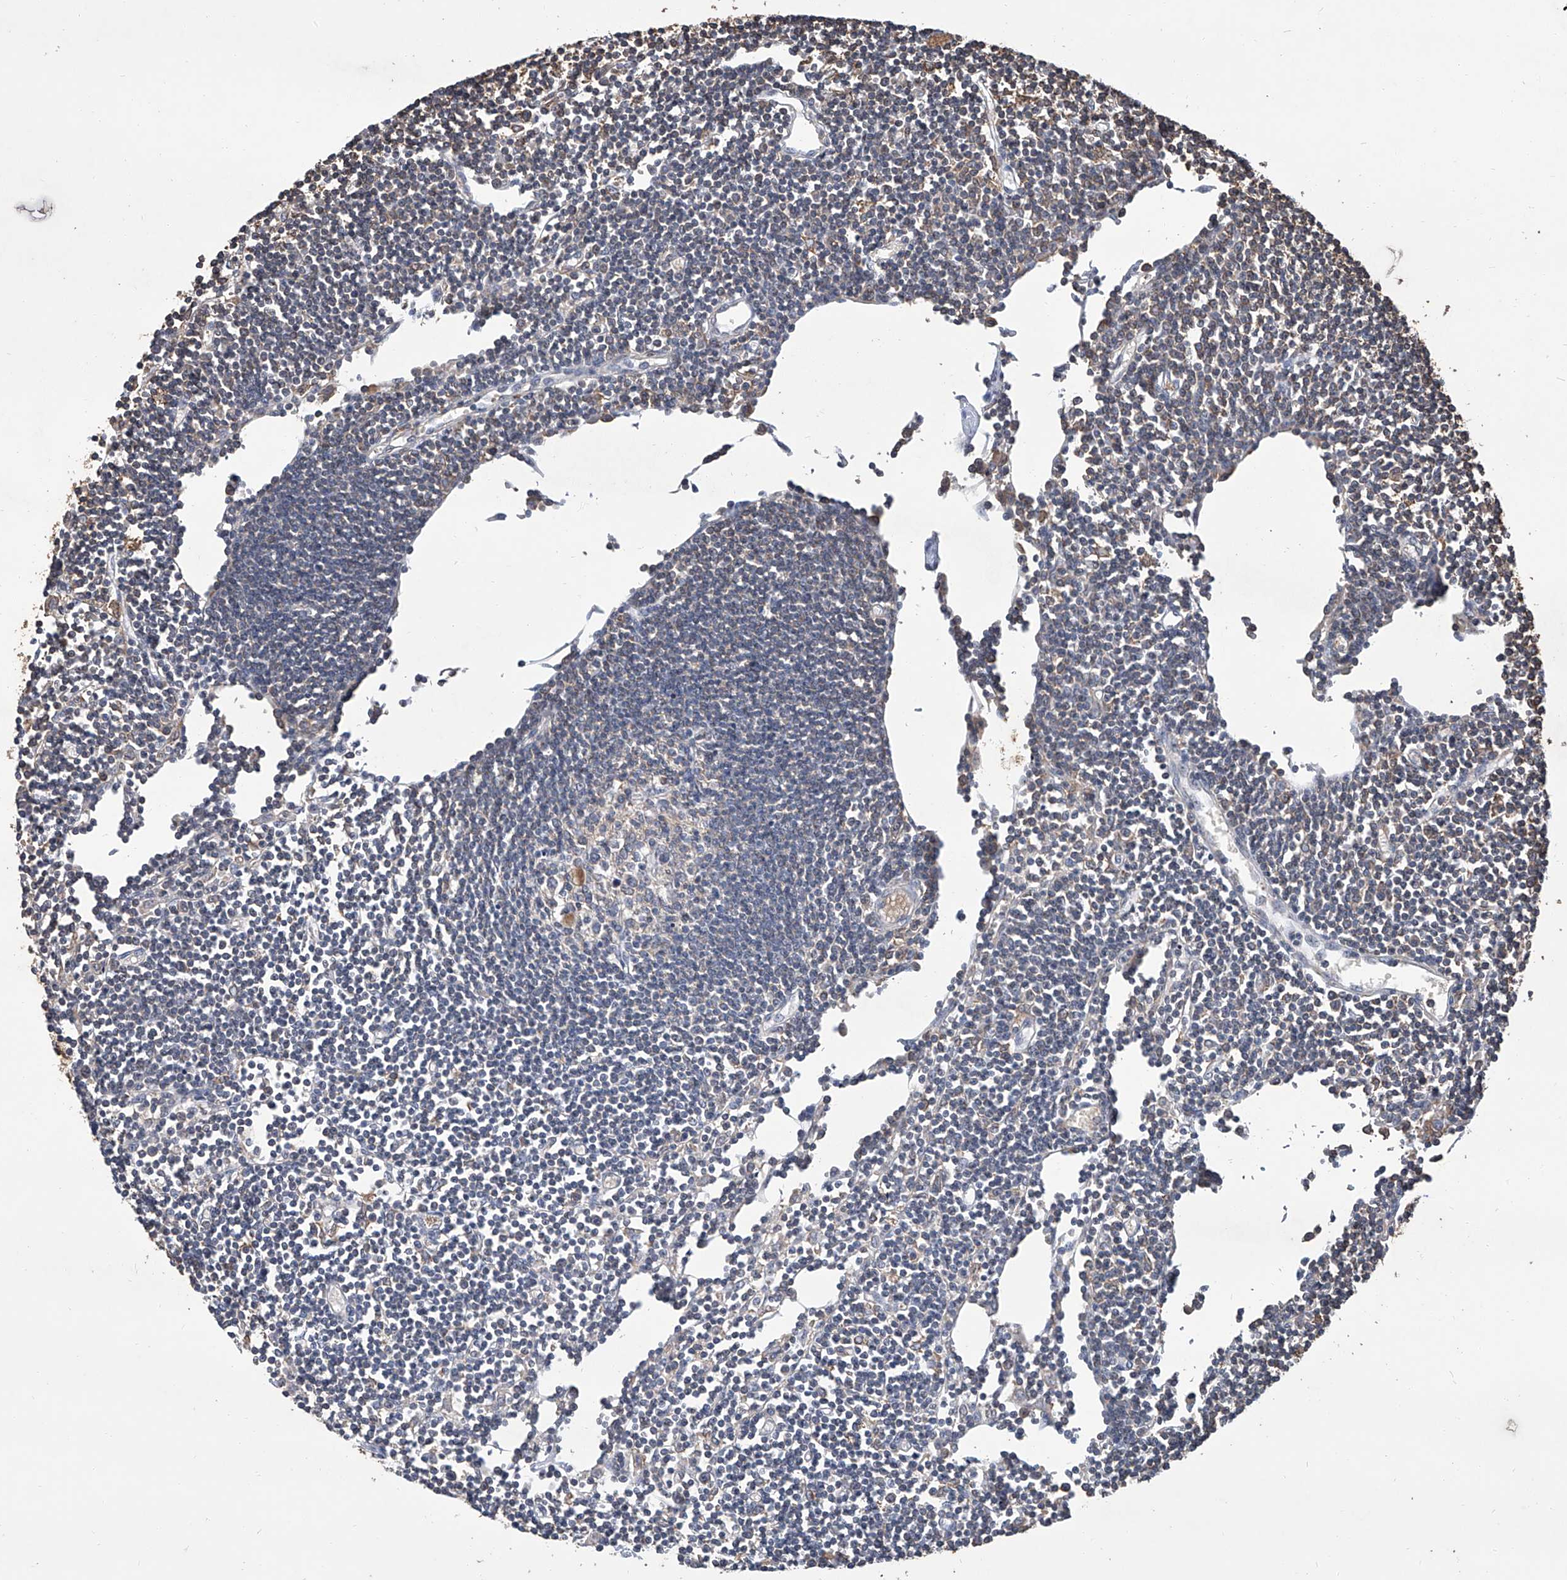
{"staining": {"intensity": "weak", "quantity": "<25%", "location": "cytoplasmic/membranous"}, "tissue": "lymph node", "cell_type": "Germinal center cells", "image_type": "normal", "snomed": [{"axis": "morphology", "description": "Normal tissue, NOS"}, {"axis": "topography", "description": "Lymph node"}], "caption": "Germinal center cells are negative for protein expression in benign human lymph node.", "gene": "GPT", "patient": {"sex": "female", "age": 11}}